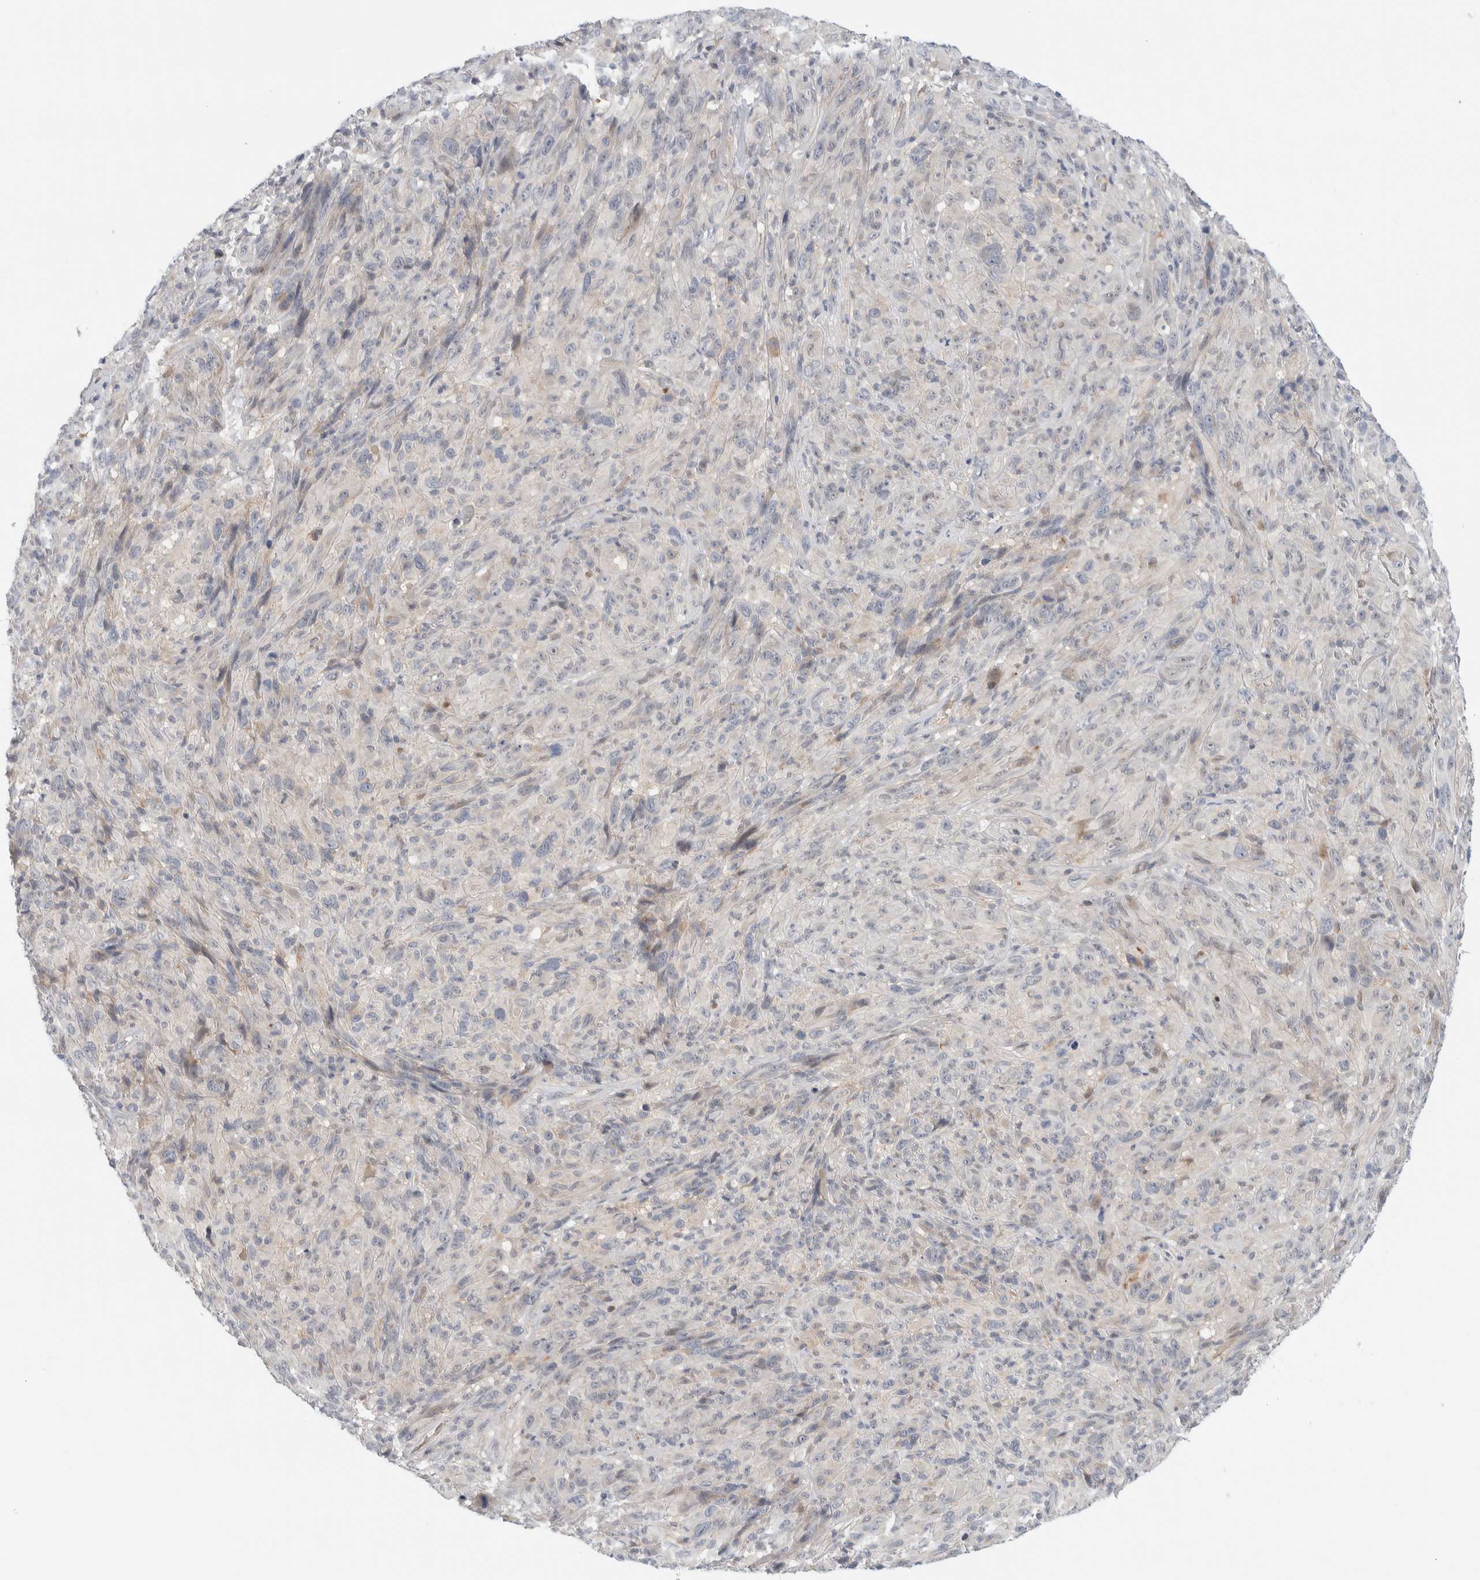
{"staining": {"intensity": "negative", "quantity": "none", "location": "none"}, "tissue": "melanoma", "cell_type": "Tumor cells", "image_type": "cancer", "snomed": [{"axis": "morphology", "description": "Malignant melanoma, NOS"}, {"axis": "topography", "description": "Skin of head"}], "caption": "A histopathology image of malignant melanoma stained for a protein demonstrates no brown staining in tumor cells.", "gene": "NCR3LG1", "patient": {"sex": "male", "age": 96}}